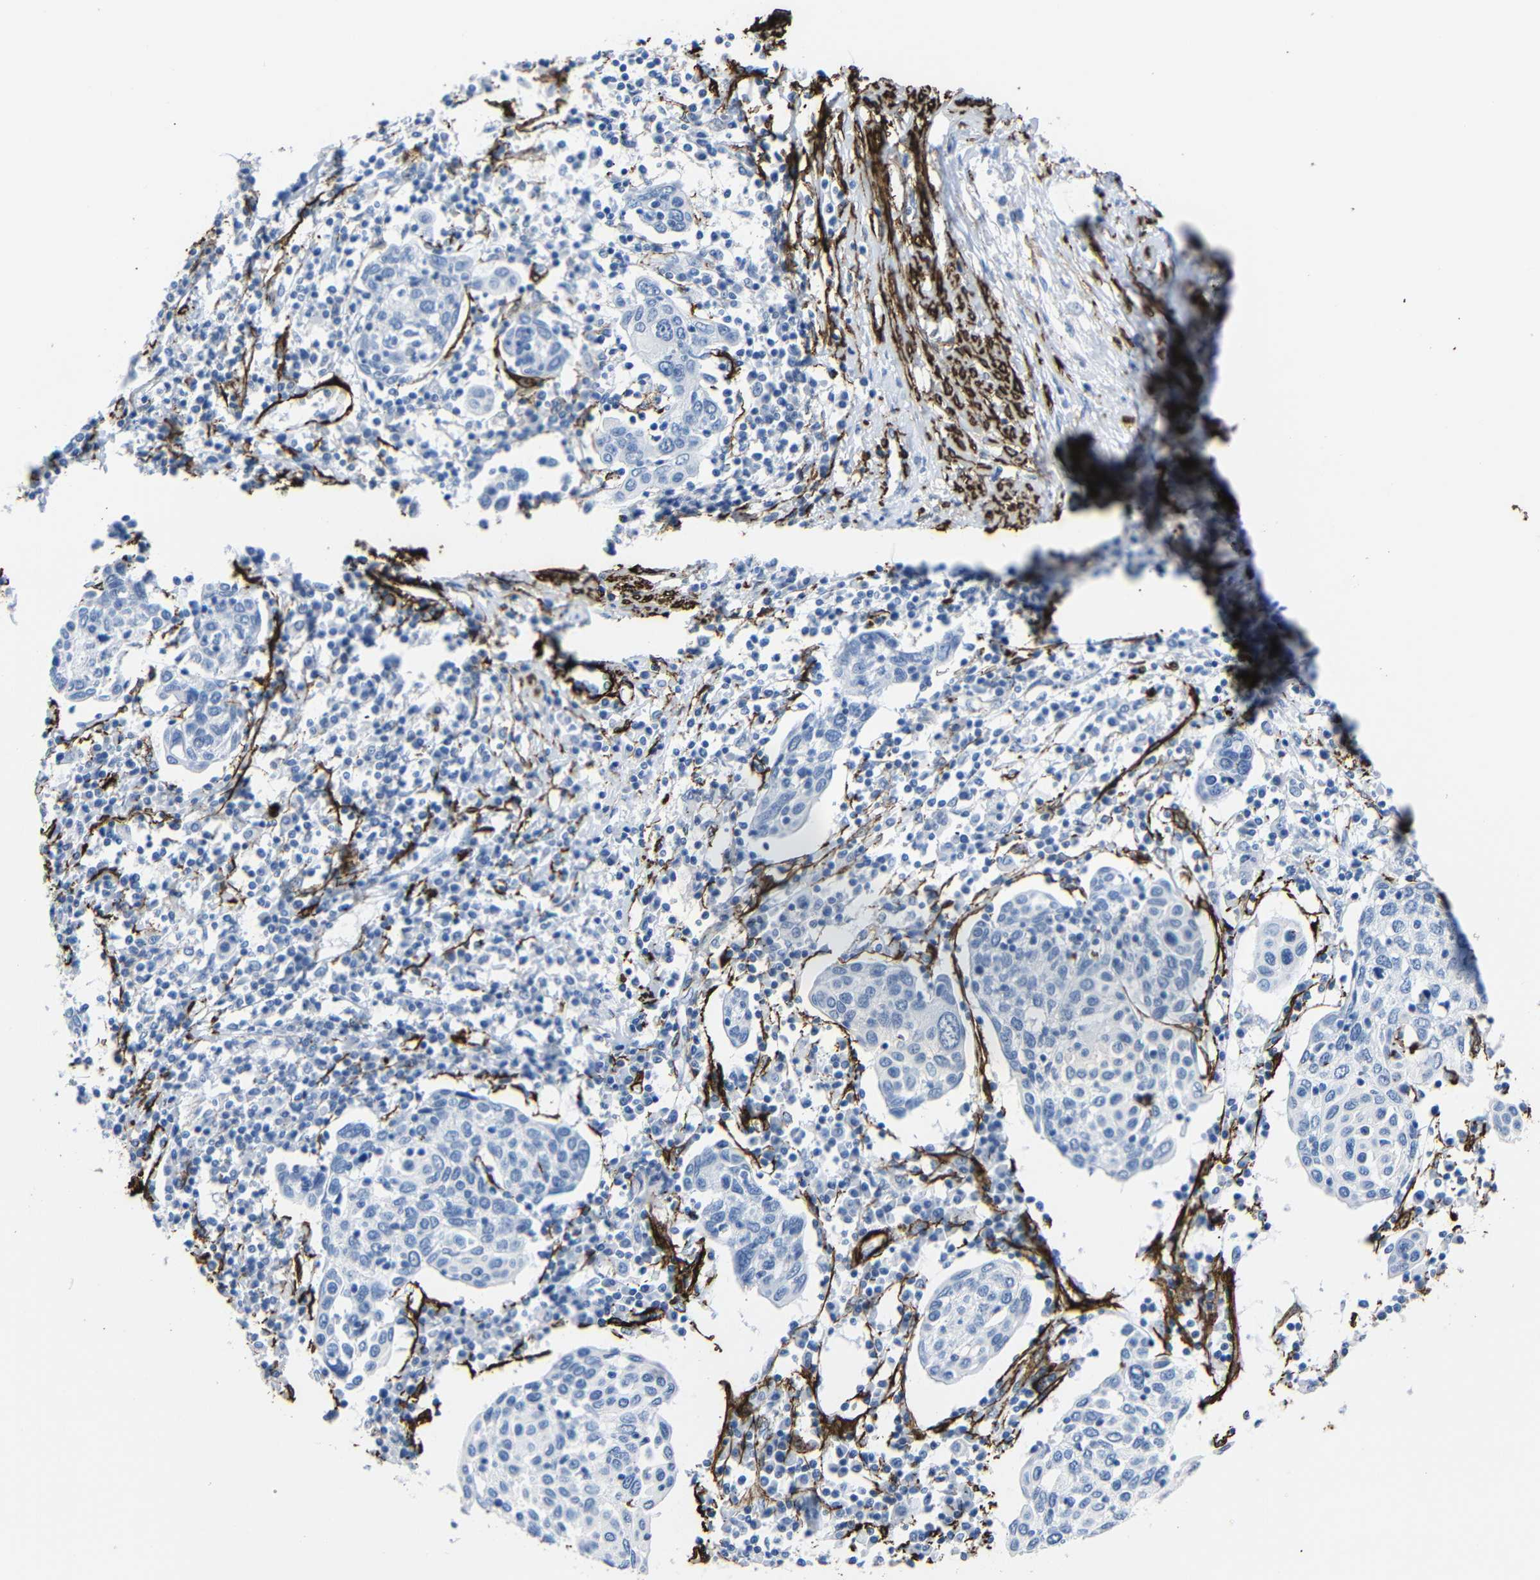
{"staining": {"intensity": "negative", "quantity": "none", "location": "none"}, "tissue": "cervical cancer", "cell_type": "Tumor cells", "image_type": "cancer", "snomed": [{"axis": "morphology", "description": "Squamous cell carcinoma, NOS"}, {"axis": "topography", "description": "Cervix"}], "caption": "High power microscopy micrograph of an immunohistochemistry photomicrograph of cervical cancer, revealing no significant expression in tumor cells.", "gene": "ACTA2", "patient": {"sex": "female", "age": 40}}